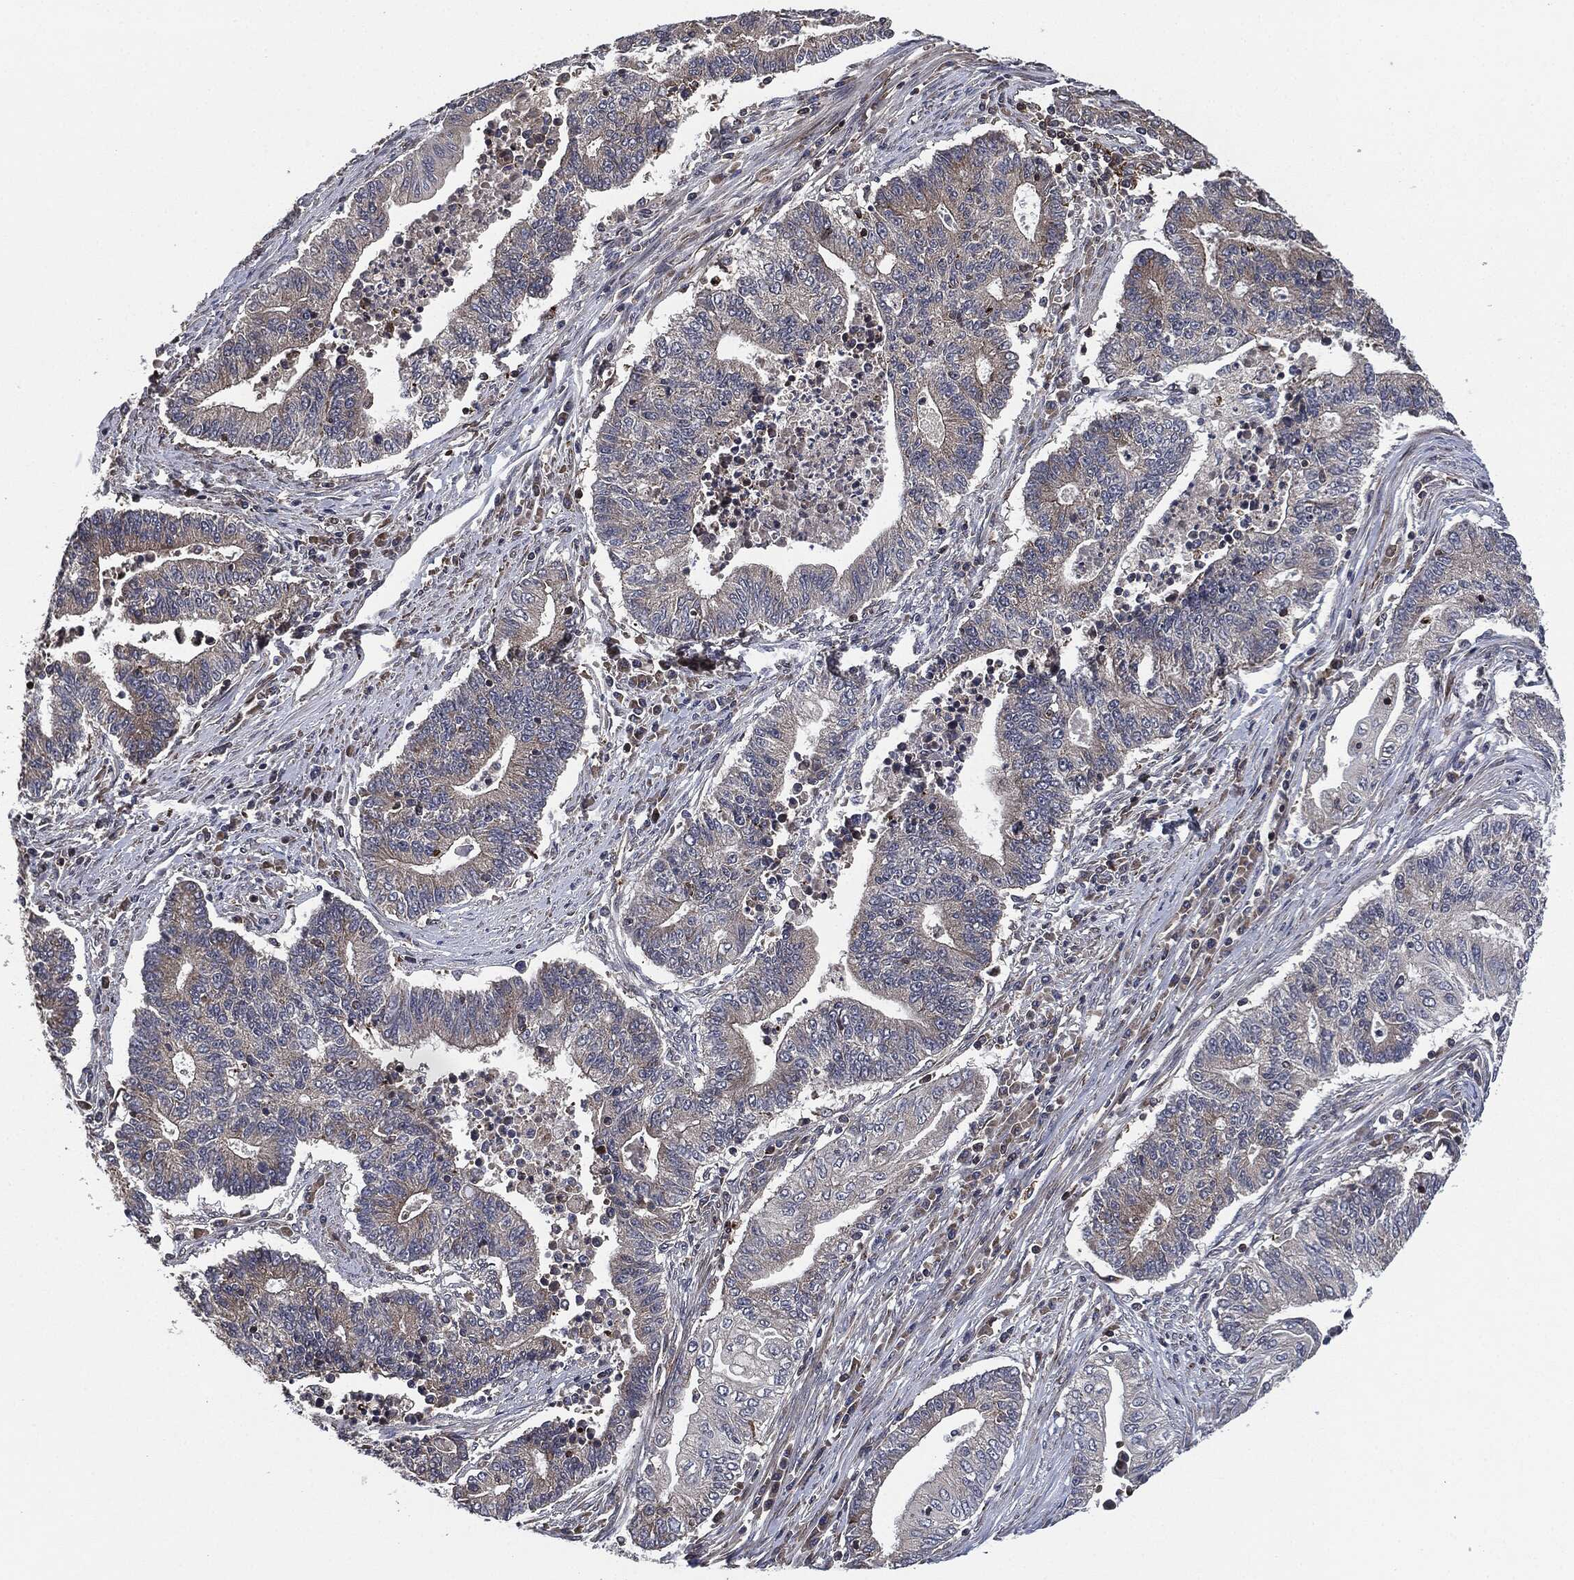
{"staining": {"intensity": "negative", "quantity": "none", "location": "none"}, "tissue": "endometrial cancer", "cell_type": "Tumor cells", "image_type": "cancer", "snomed": [{"axis": "morphology", "description": "Adenocarcinoma, NOS"}, {"axis": "topography", "description": "Uterus"}, {"axis": "topography", "description": "Endometrium"}], "caption": "This is an immunohistochemistry photomicrograph of endometrial cancer. There is no positivity in tumor cells.", "gene": "UBR1", "patient": {"sex": "female", "age": 54}}